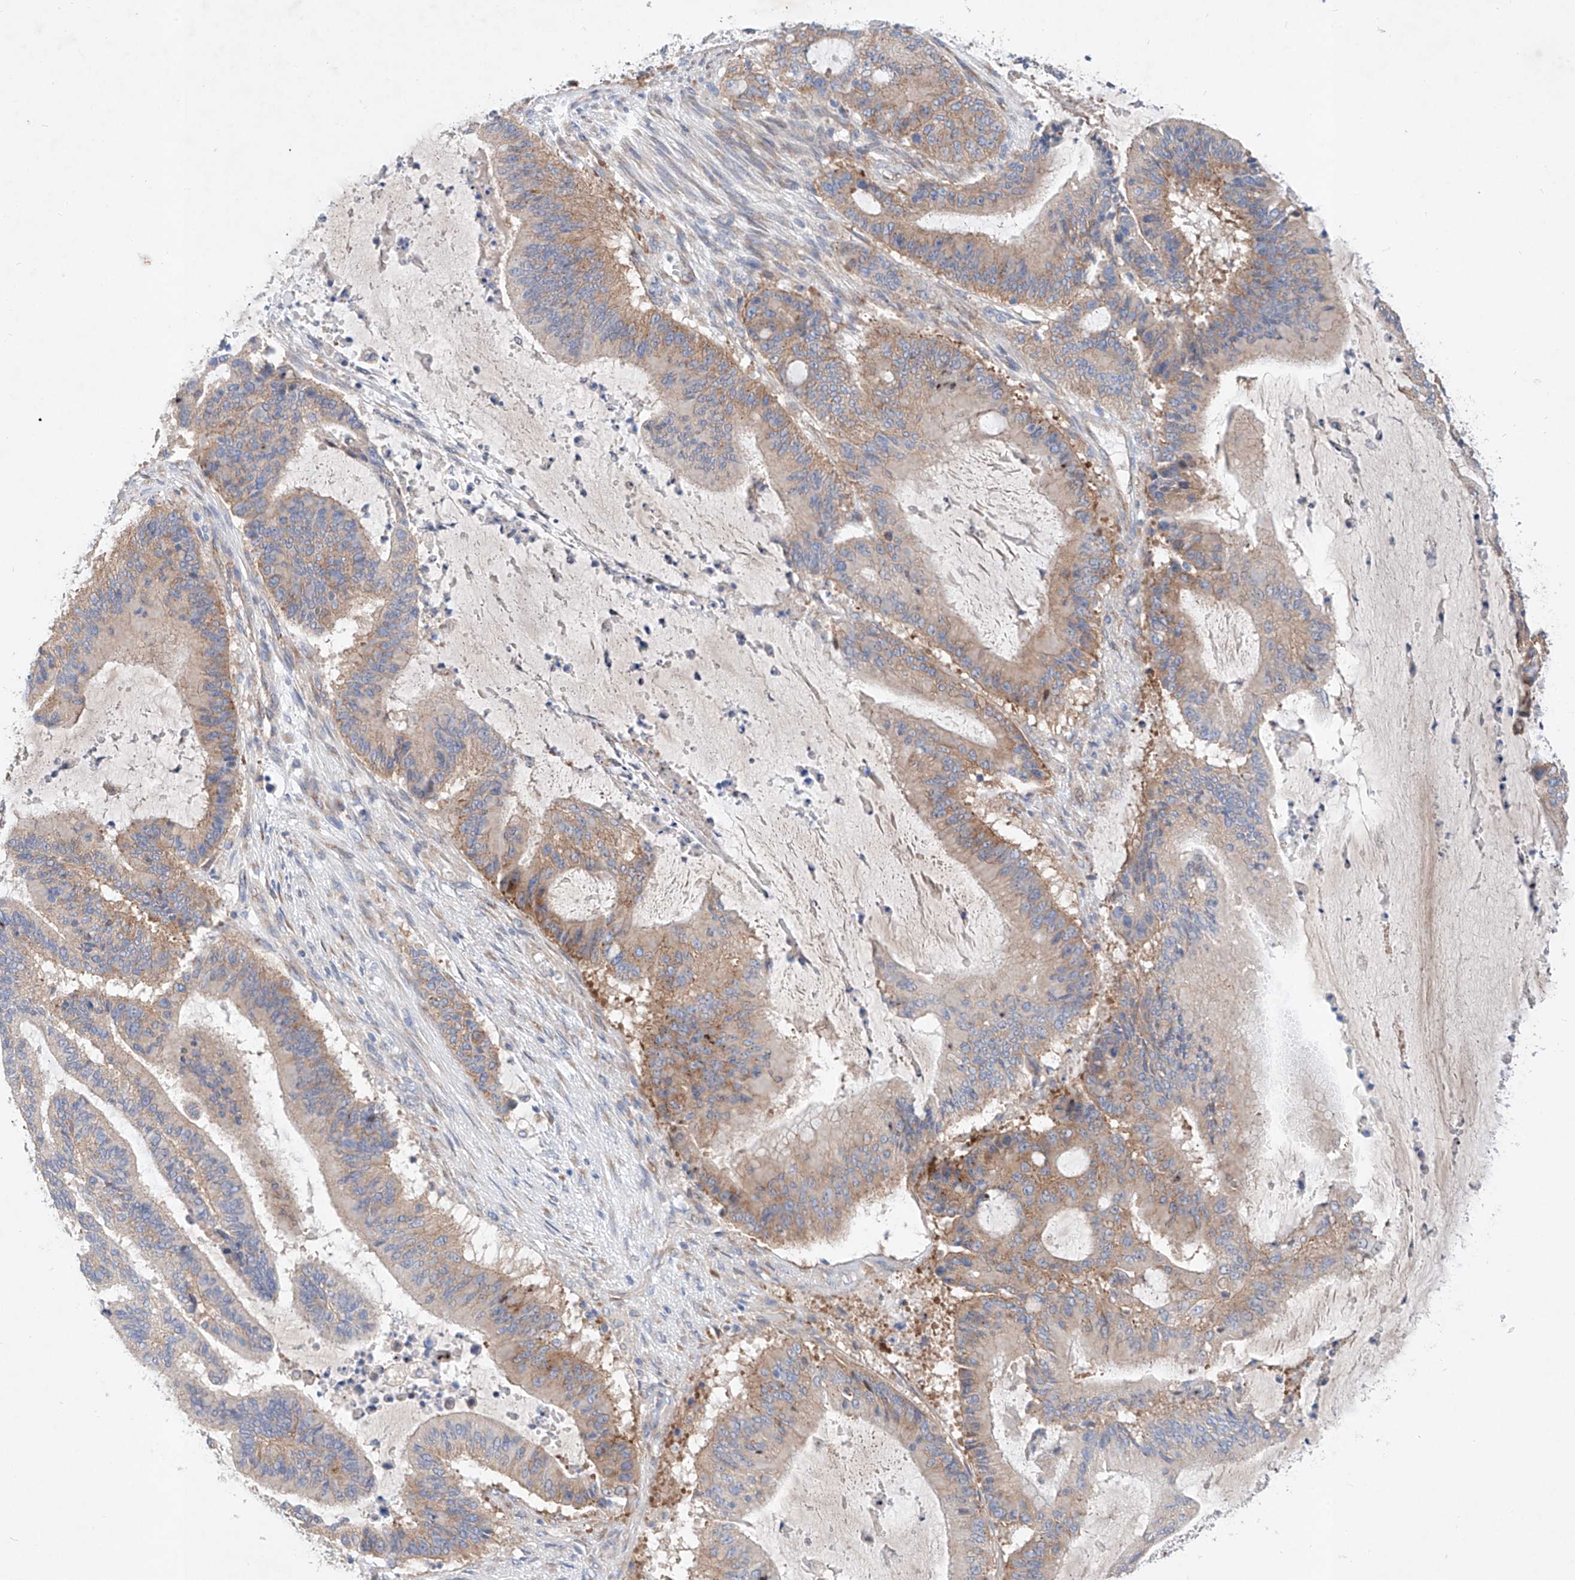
{"staining": {"intensity": "moderate", "quantity": "<25%", "location": "cytoplasmic/membranous"}, "tissue": "liver cancer", "cell_type": "Tumor cells", "image_type": "cancer", "snomed": [{"axis": "morphology", "description": "Normal tissue, NOS"}, {"axis": "morphology", "description": "Cholangiocarcinoma"}, {"axis": "topography", "description": "Liver"}, {"axis": "topography", "description": "Peripheral nerve tissue"}], "caption": "Liver cancer (cholangiocarcinoma) stained for a protein exhibits moderate cytoplasmic/membranous positivity in tumor cells.", "gene": "FASTK", "patient": {"sex": "female", "age": 73}}